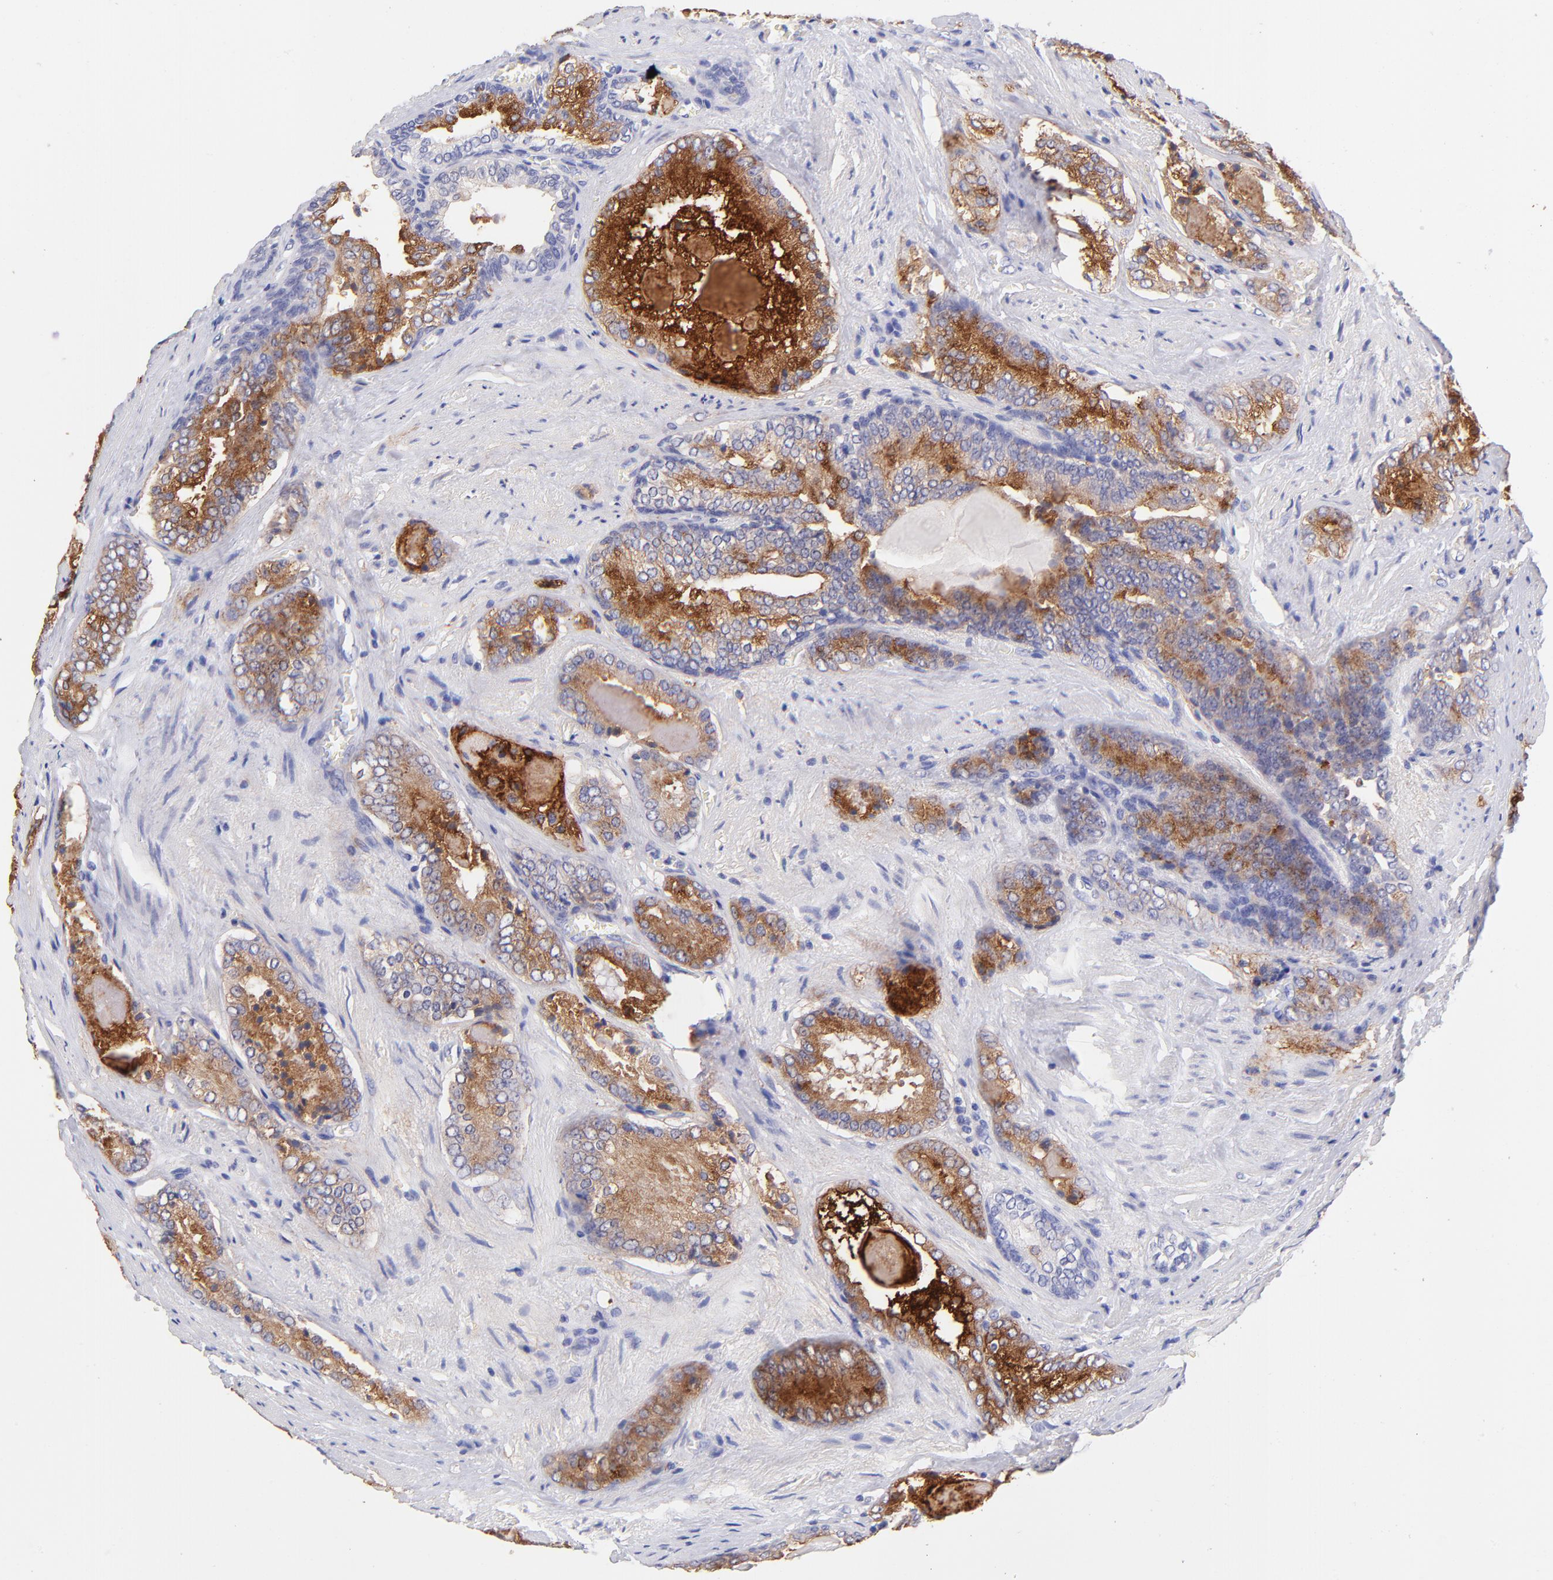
{"staining": {"intensity": "strong", "quantity": ">75%", "location": "cytoplasmic/membranous"}, "tissue": "prostate cancer", "cell_type": "Tumor cells", "image_type": "cancer", "snomed": [{"axis": "morphology", "description": "Adenocarcinoma, Medium grade"}, {"axis": "topography", "description": "Prostate"}], "caption": "Strong cytoplasmic/membranous positivity is present in approximately >75% of tumor cells in prostate cancer.", "gene": "RAB3B", "patient": {"sex": "male", "age": 60}}